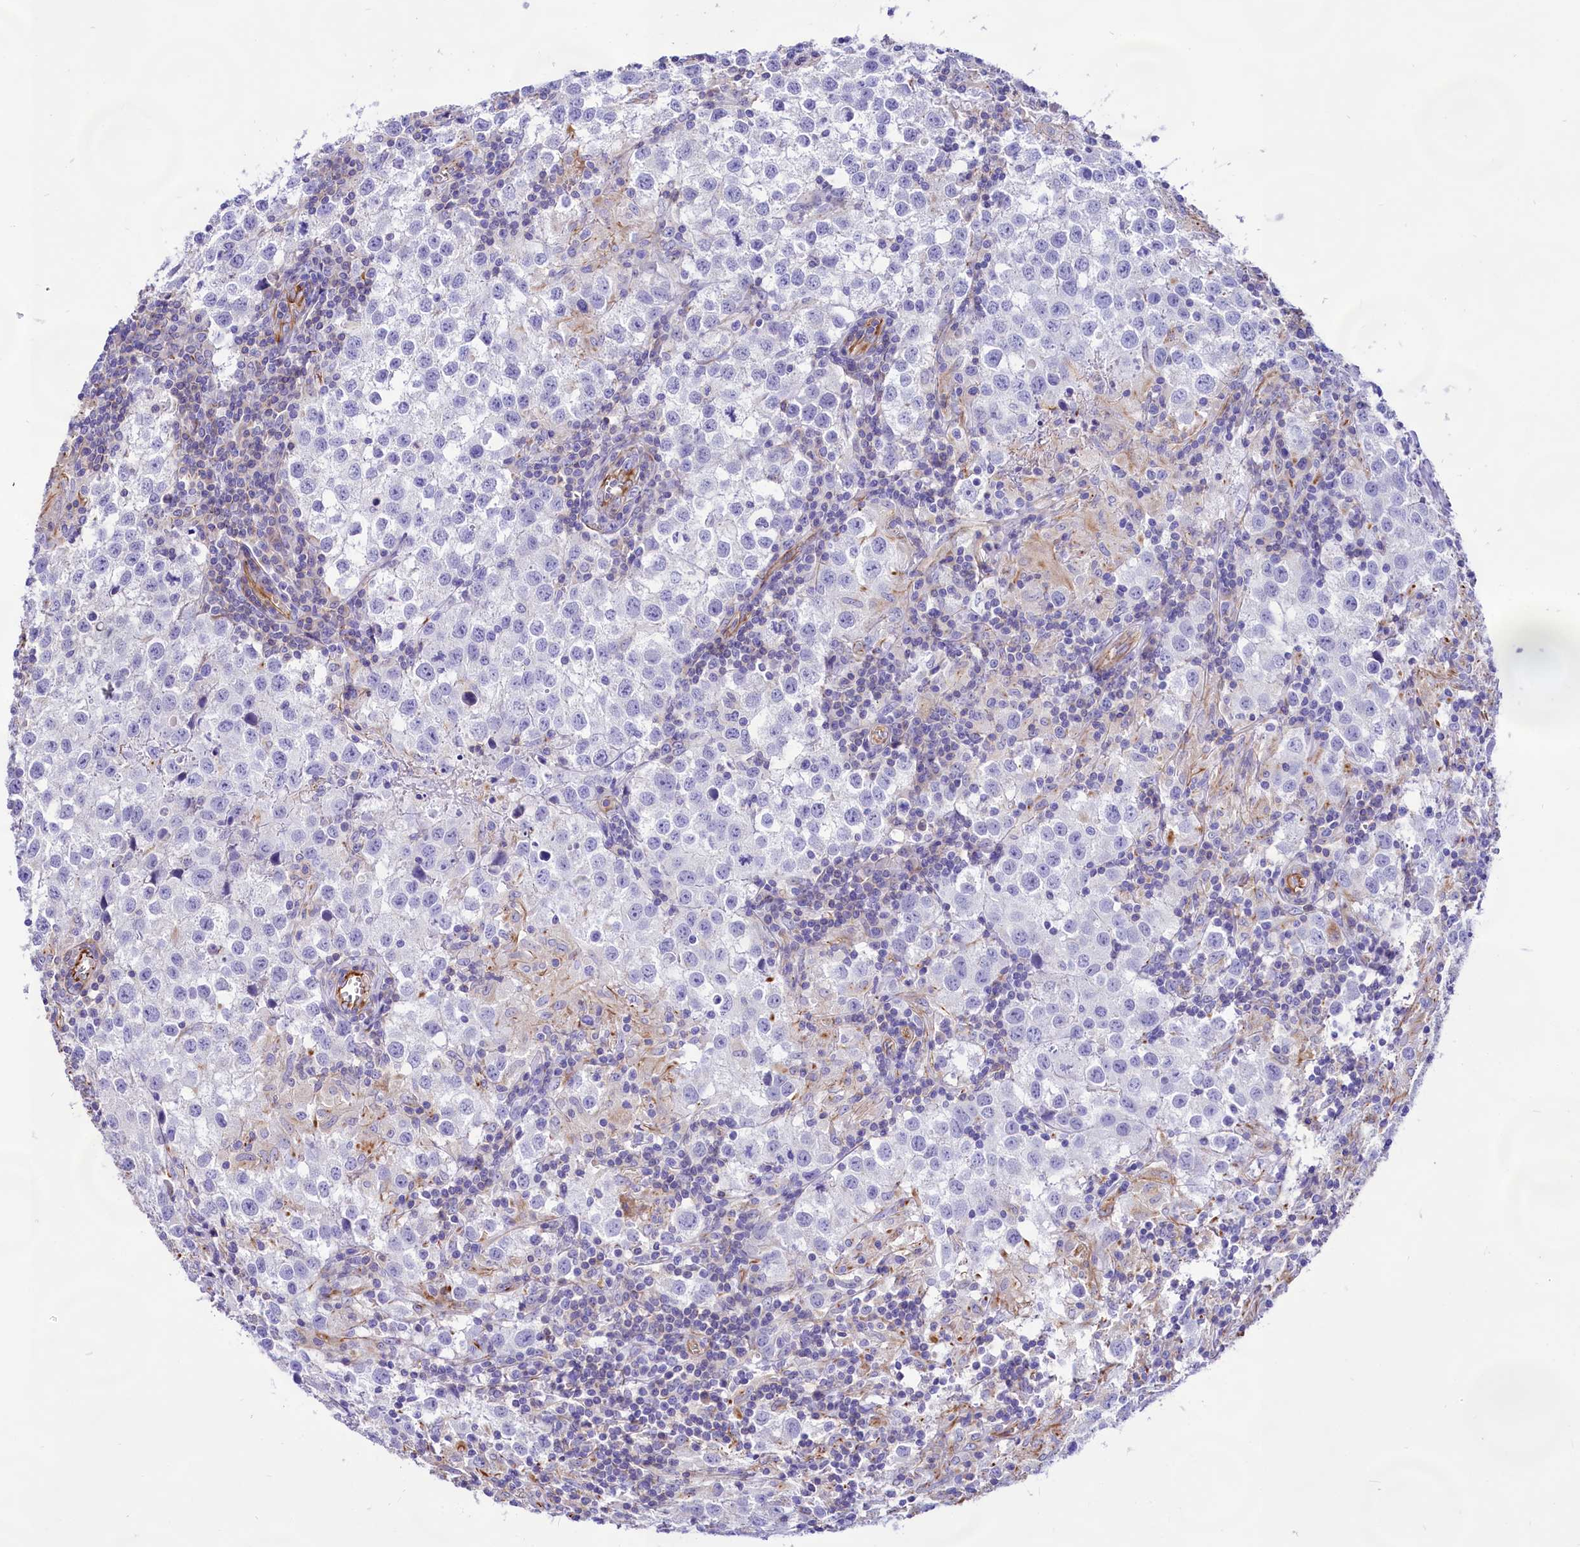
{"staining": {"intensity": "negative", "quantity": "none", "location": "none"}, "tissue": "testis cancer", "cell_type": "Tumor cells", "image_type": "cancer", "snomed": [{"axis": "morphology", "description": "Seminoma, NOS"}, {"axis": "morphology", "description": "Carcinoma, Embryonal, NOS"}, {"axis": "topography", "description": "Testis"}], "caption": "Micrograph shows no protein staining in tumor cells of embryonal carcinoma (testis) tissue.", "gene": "CD99", "patient": {"sex": "male", "age": 43}}